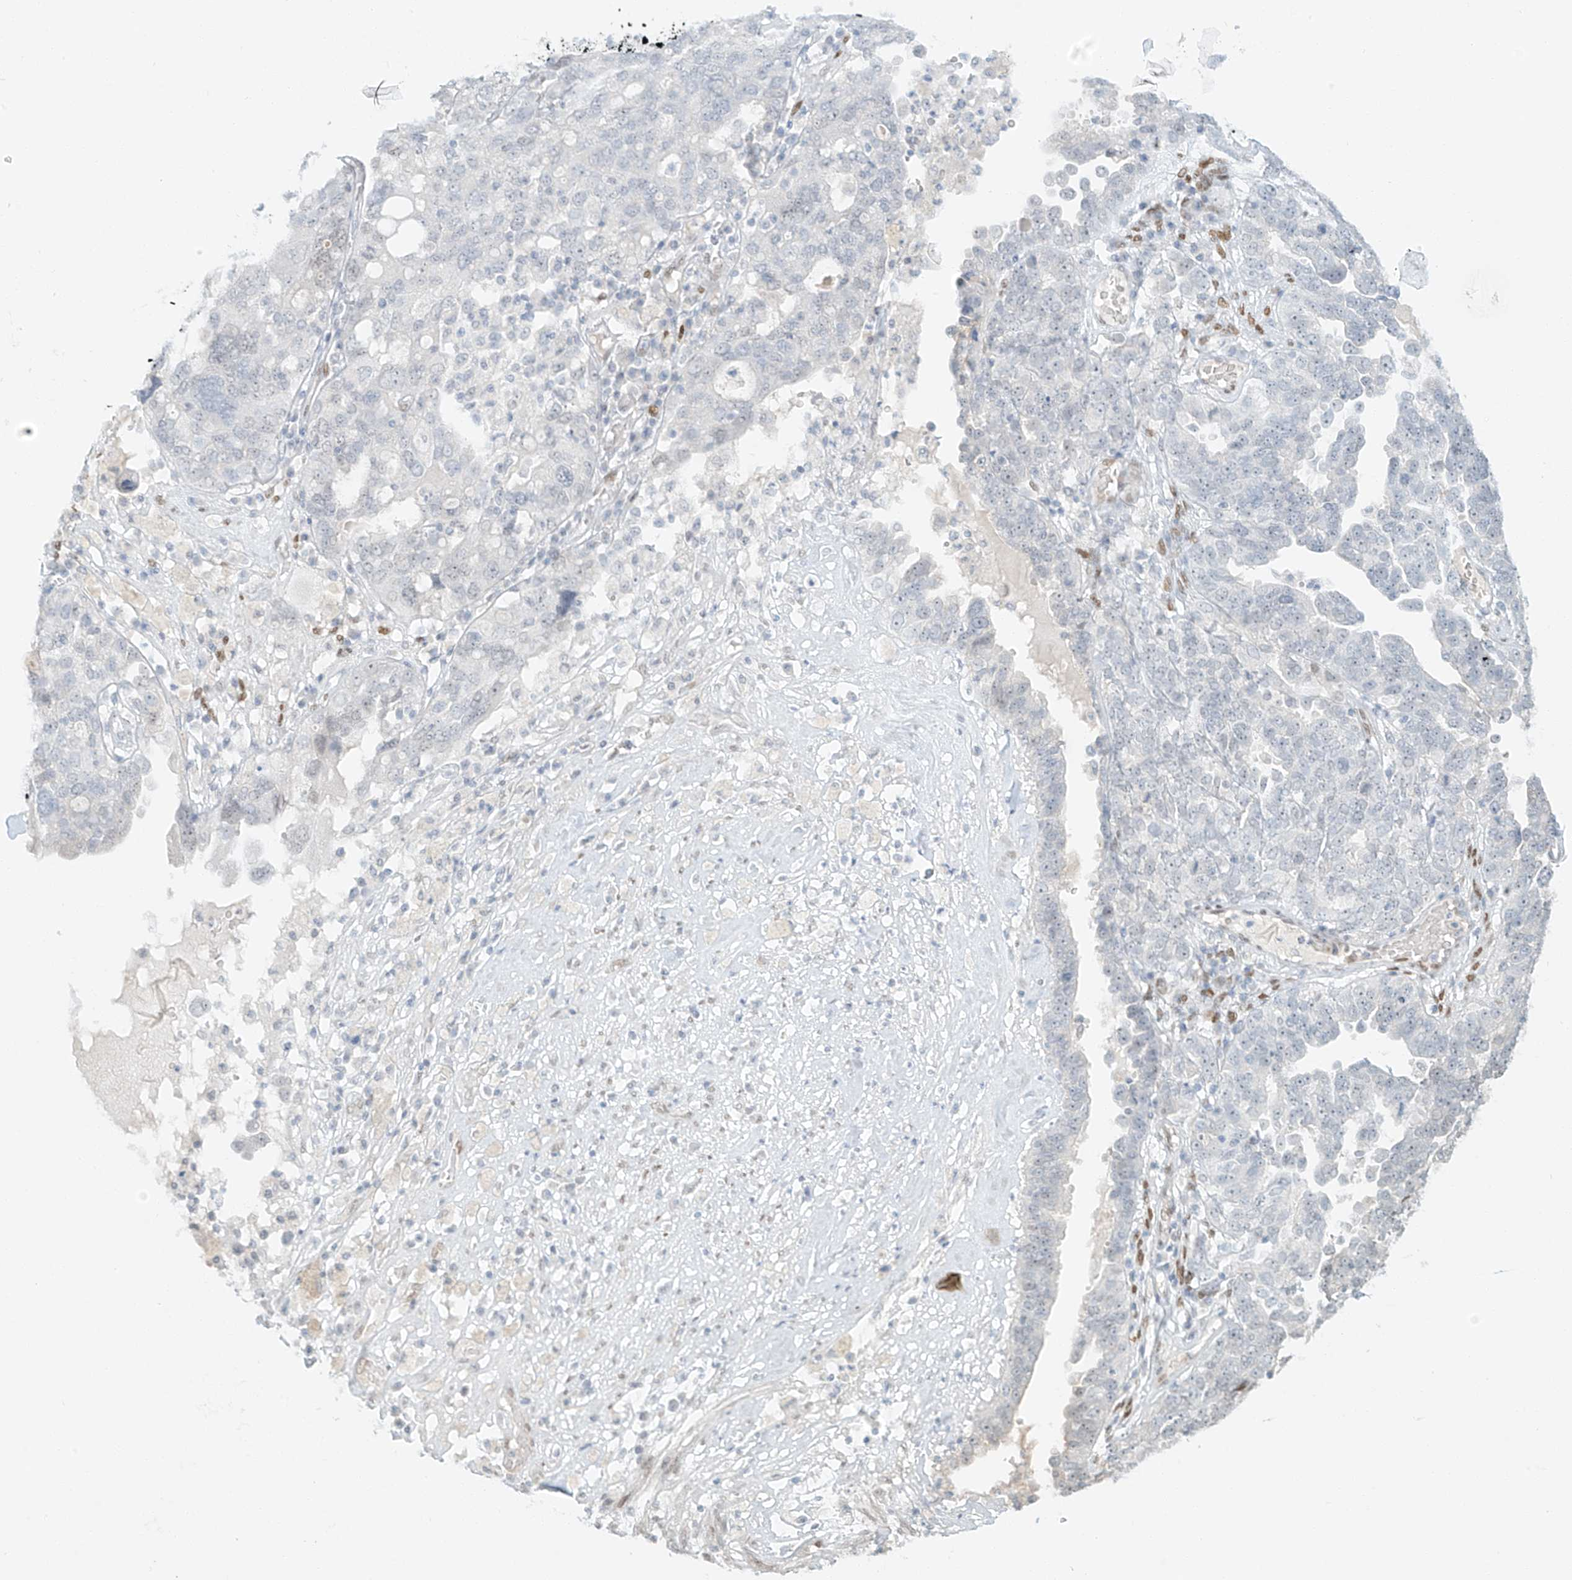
{"staining": {"intensity": "negative", "quantity": "none", "location": "none"}, "tissue": "ovarian cancer", "cell_type": "Tumor cells", "image_type": "cancer", "snomed": [{"axis": "morphology", "description": "Carcinoma, endometroid"}, {"axis": "topography", "description": "Ovary"}], "caption": "IHC histopathology image of neoplastic tissue: ovarian cancer stained with DAB demonstrates no significant protein expression in tumor cells. (Stains: DAB (3,3'-diaminobenzidine) immunohistochemistry with hematoxylin counter stain, Microscopy: brightfield microscopy at high magnification).", "gene": "ZNF774", "patient": {"sex": "female", "age": 62}}